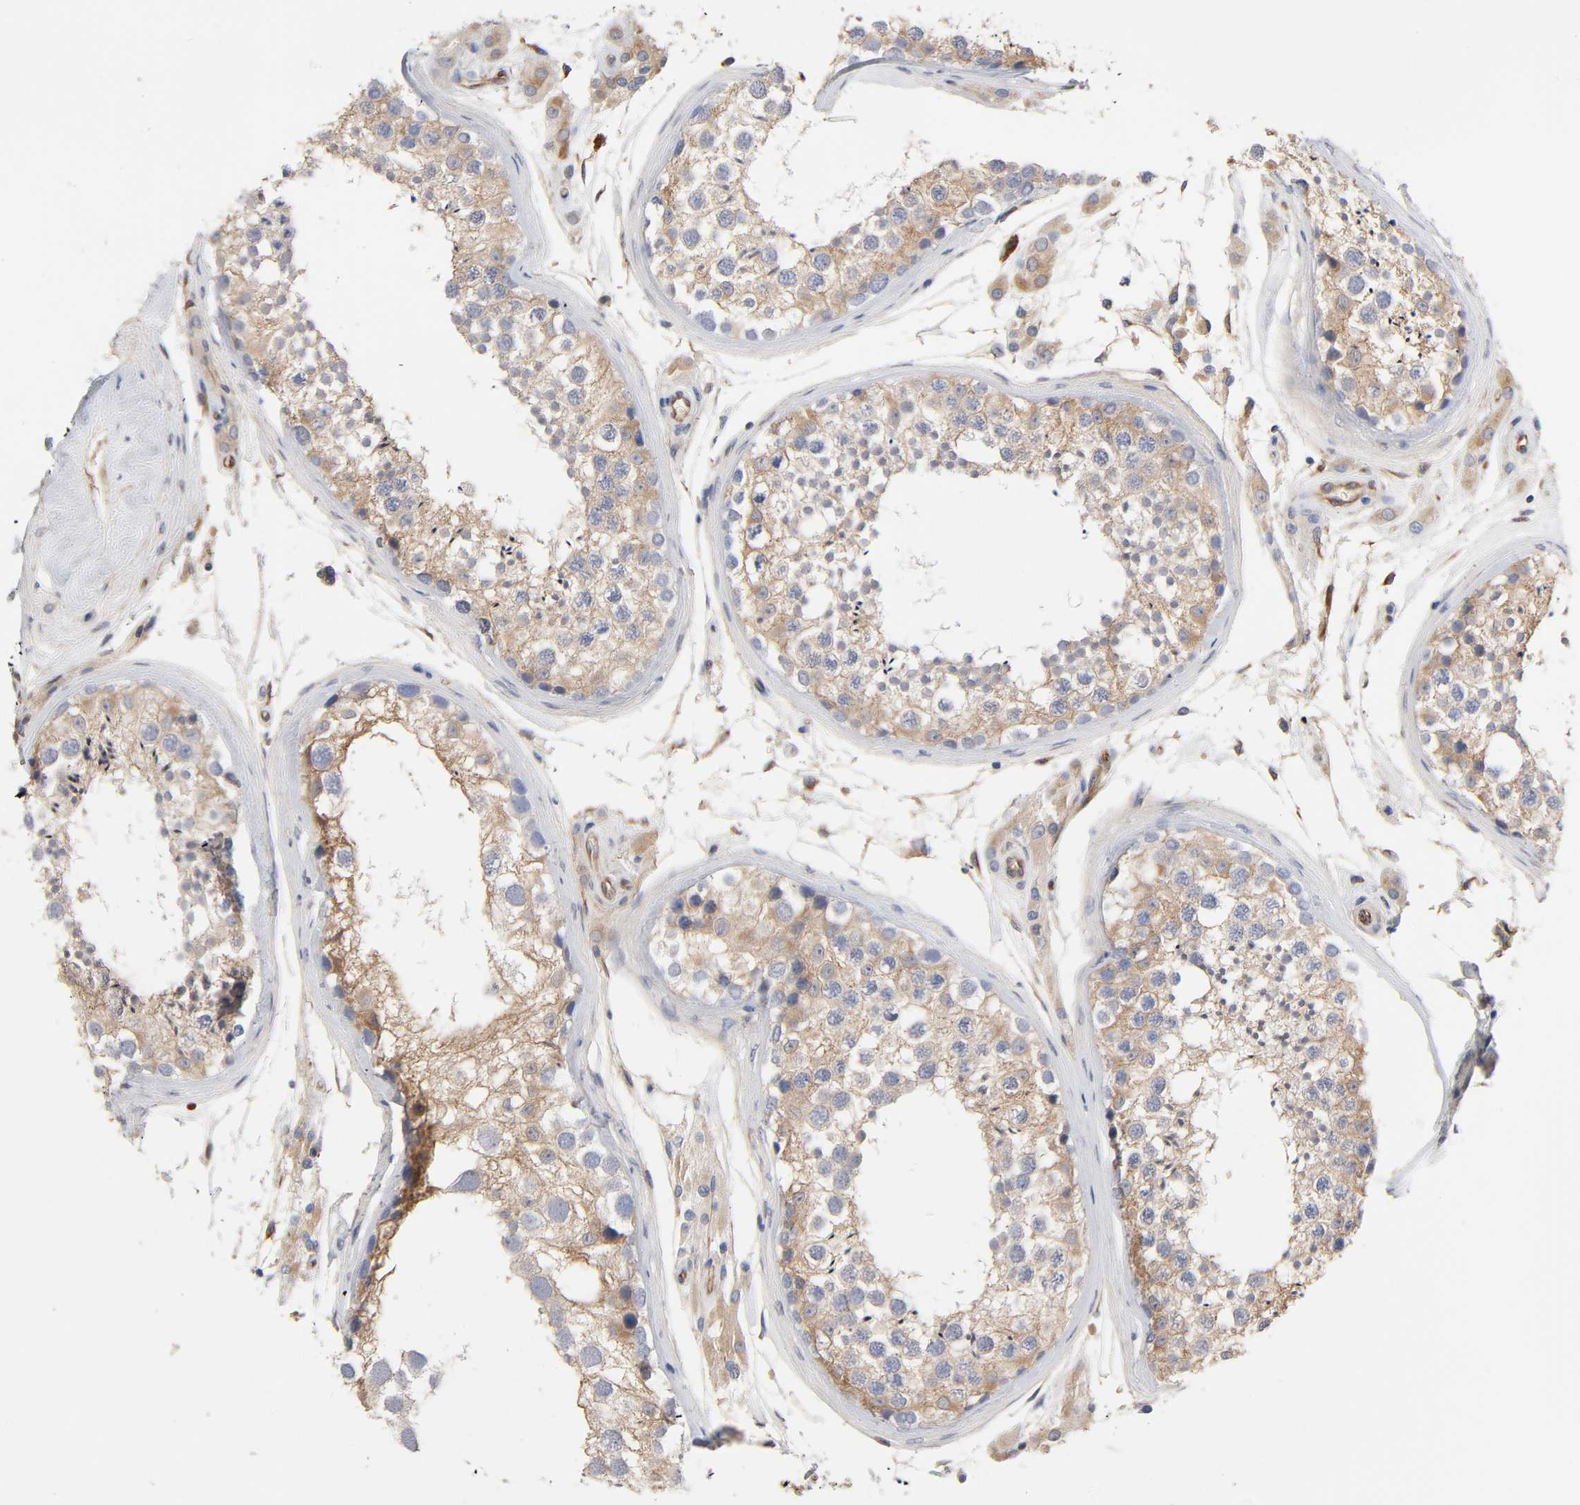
{"staining": {"intensity": "moderate", "quantity": ">75%", "location": "cytoplasmic/membranous"}, "tissue": "testis", "cell_type": "Cells in seminiferous ducts", "image_type": "normal", "snomed": [{"axis": "morphology", "description": "Normal tissue, NOS"}, {"axis": "topography", "description": "Testis"}], "caption": "A brown stain shows moderate cytoplasmic/membranous expression of a protein in cells in seminiferous ducts of unremarkable human testis.", "gene": "RAB13", "patient": {"sex": "male", "age": 46}}